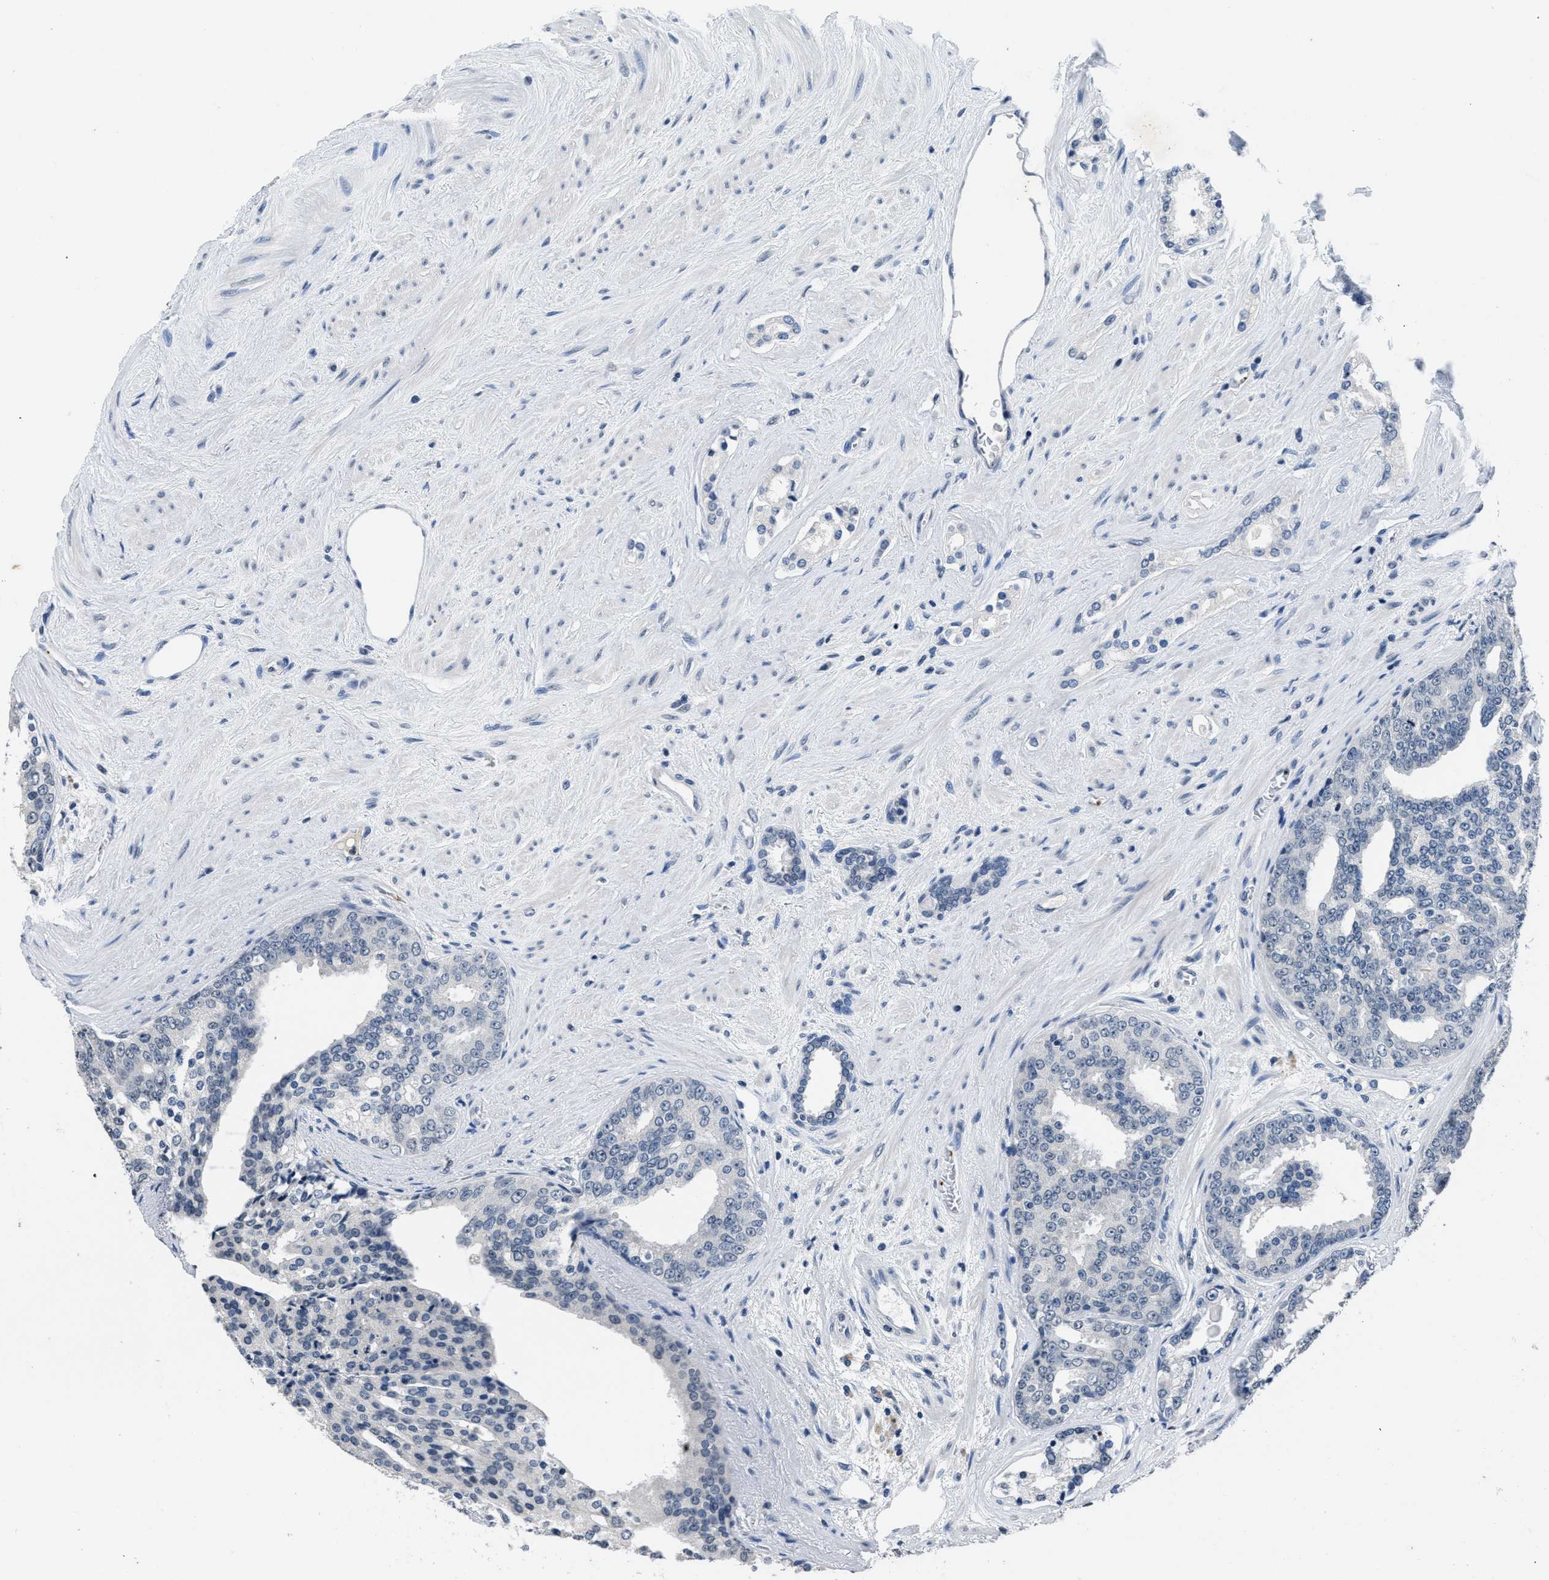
{"staining": {"intensity": "negative", "quantity": "none", "location": "none"}, "tissue": "prostate cancer", "cell_type": "Tumor cells", "image_type": "cancer", "snomed": [{"axis": "morphology", "description": "Adenocarcinoma, High grade"}, {"axis": "topography", "description": "Prostate"}], "caption": "Tumor cells show no significant expression in adenocarcinoma (high-grade) (prostate).", "gene": "ITGA2B", "patient": {"sex": "male", "age": 71}}